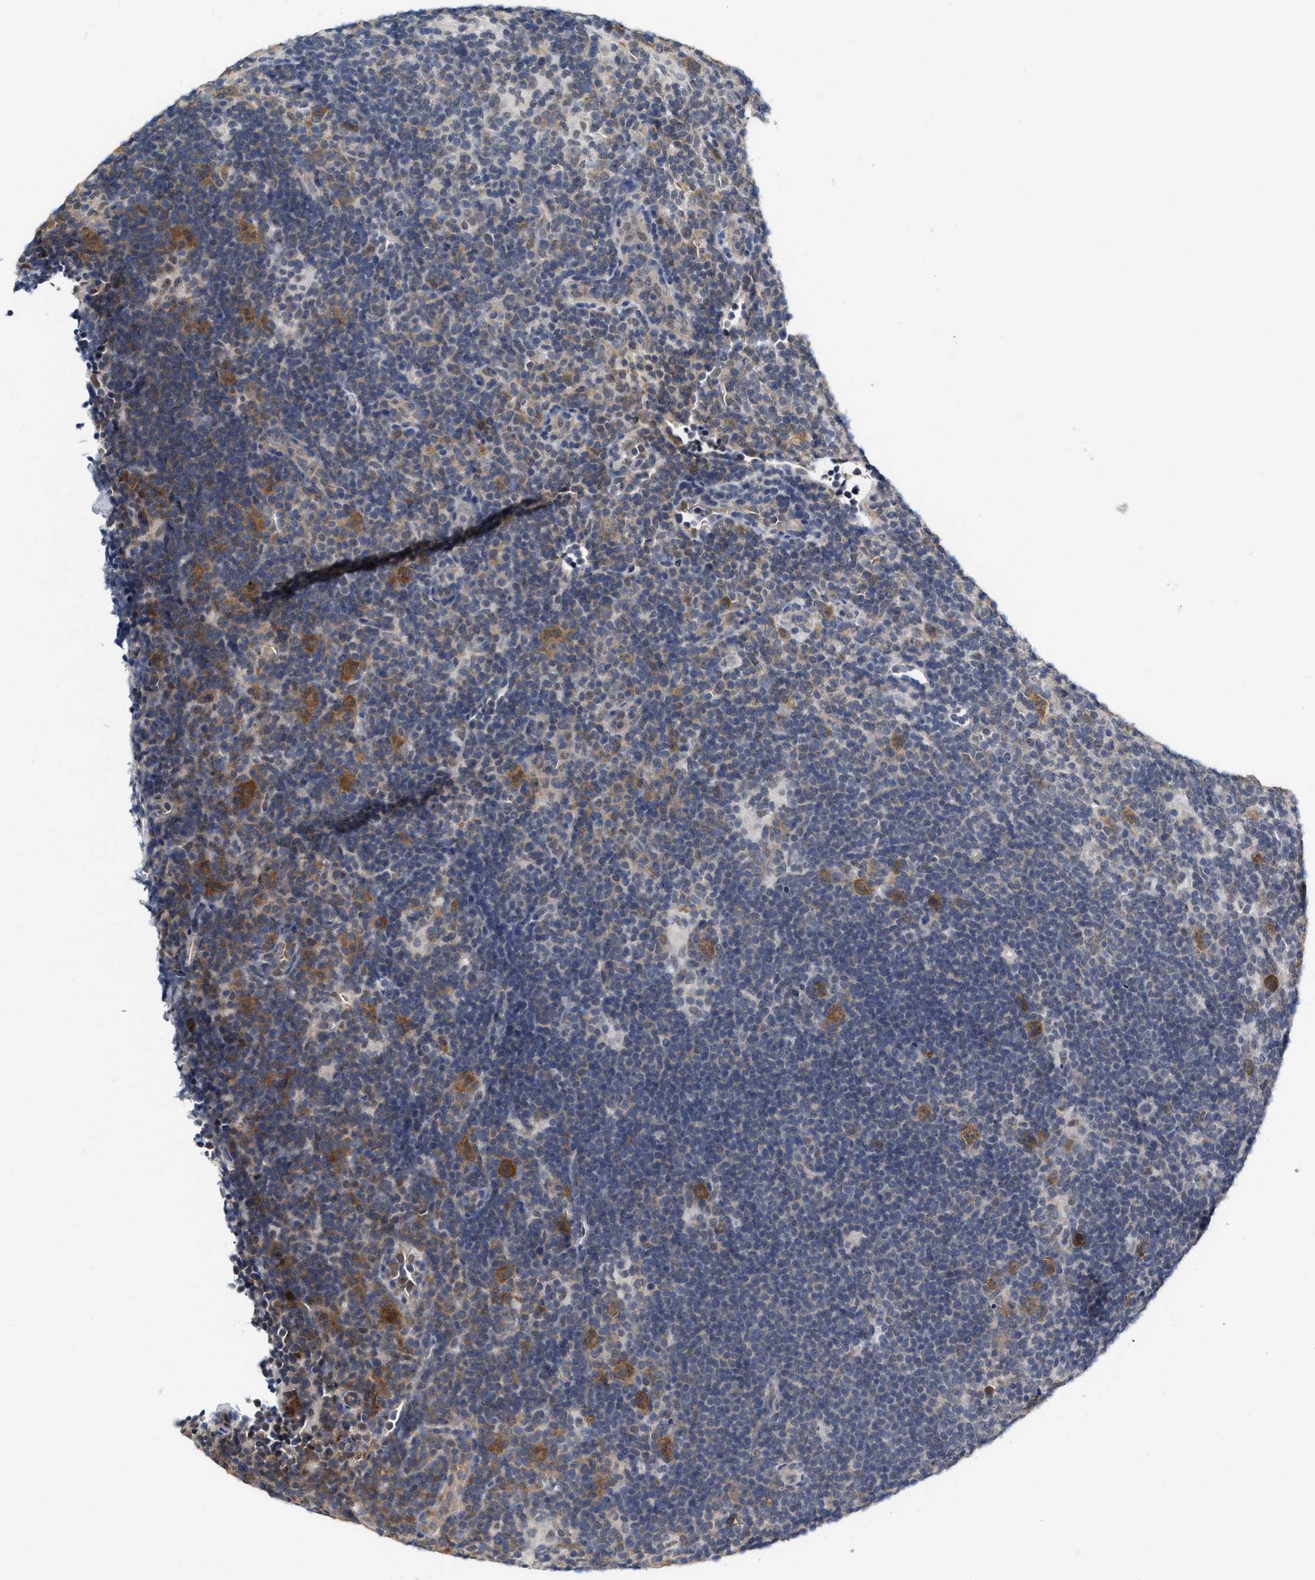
{"staining": {"intensity": "moderate", "quantity": ">75%", "location": "cytoplasmic/membranous"}, "tissue": "lymphoma", "cell_type": "Tumor cells", "image_type": "cancer", "snomed": [{"axis": "morphology", "description": "Hodgkin's disease, NOS"}, {"axis": "topography", "description": "Lymph node"}], "caption": "About >75% of tumor cells in Hodgkin's disease exhibit moderate cytoplasmic/membranous protein staining as visualized by brown immunohistochemical staining.", "gene": "RUVBL1", "patient": {"sex": "female", "age": 57}}